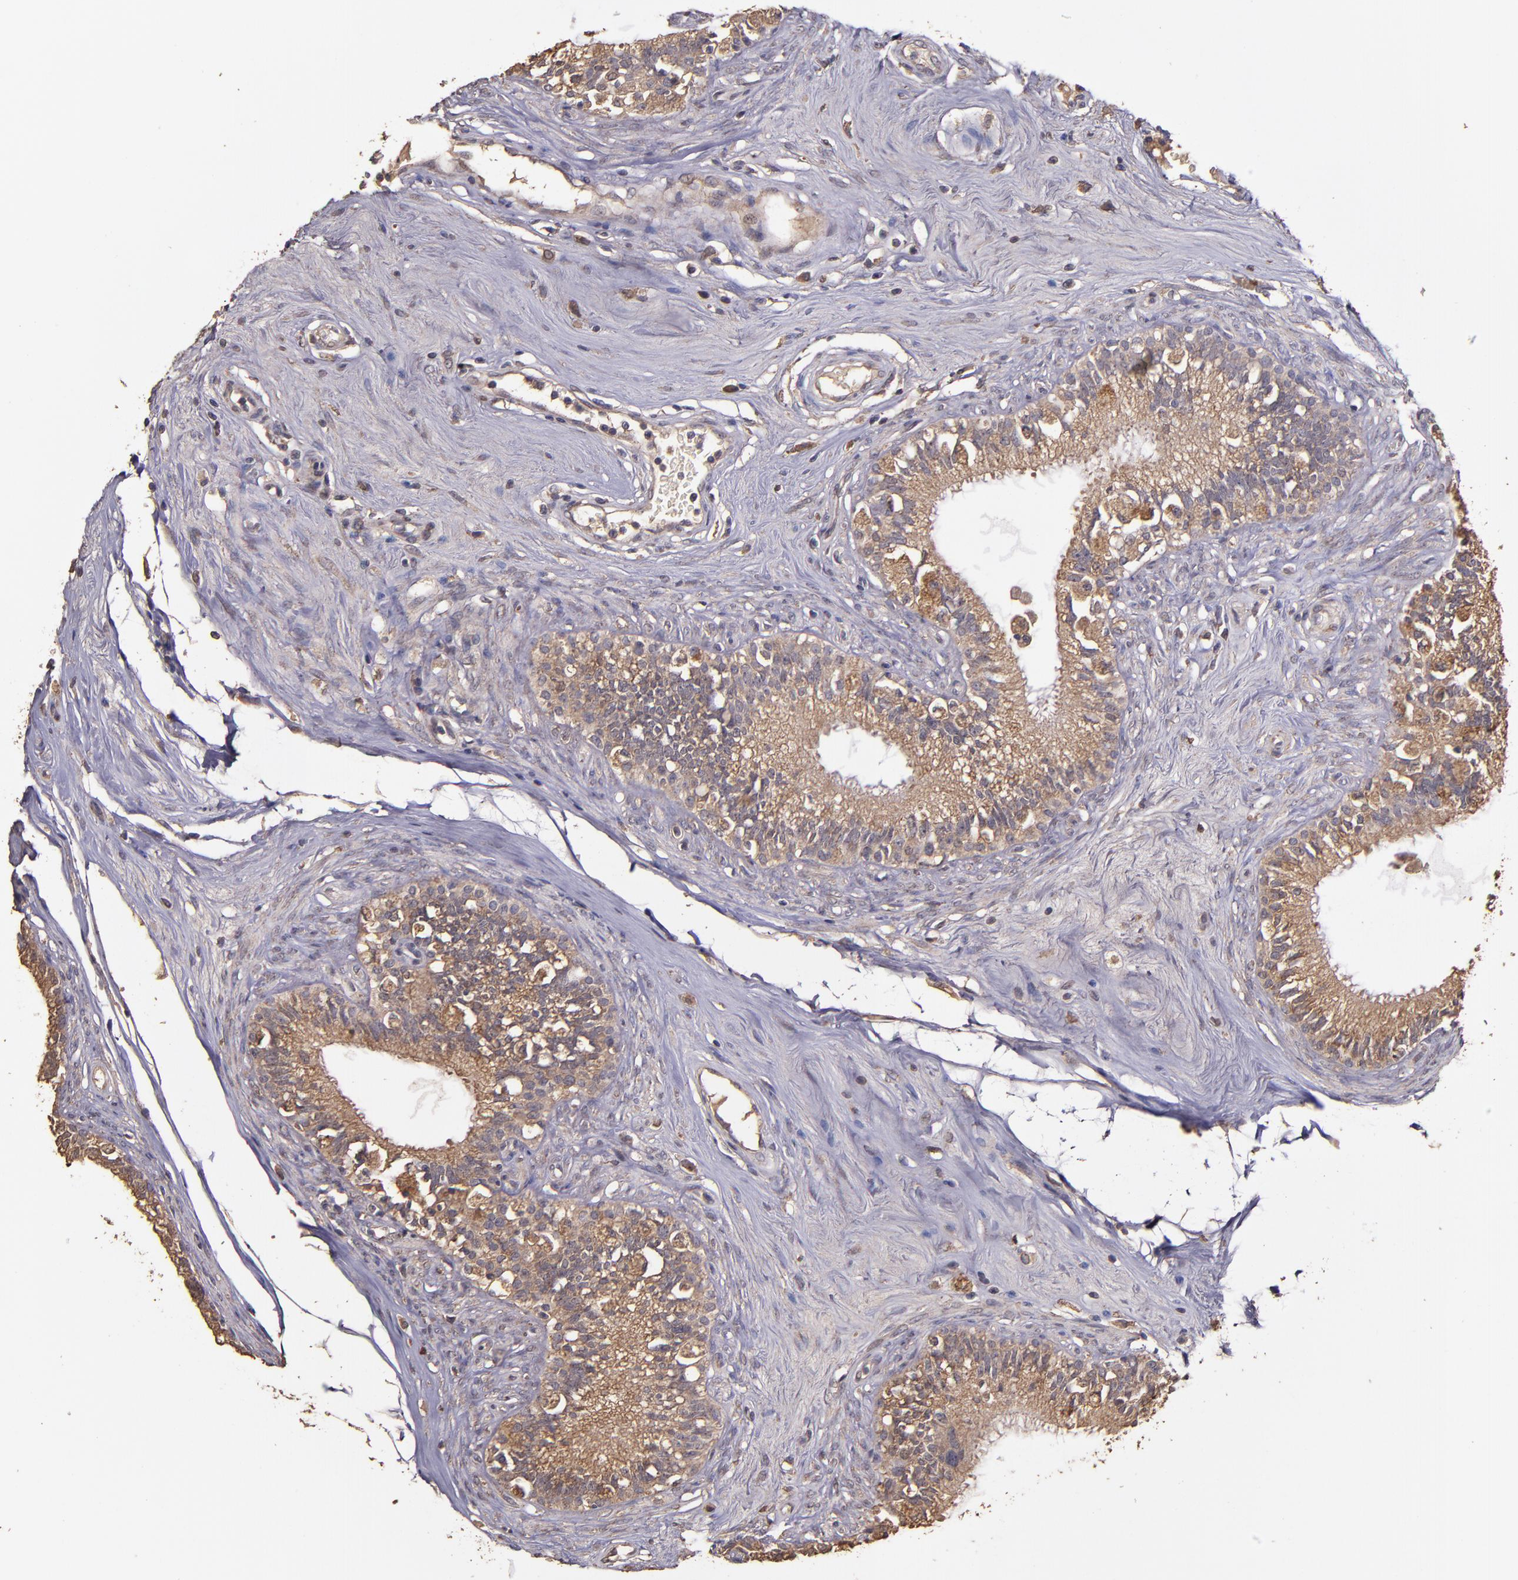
{"staining": {"intensity": "moderate", "quantity": ">75%", "location": "cytoplasmic/membranous"}, "tissue": "epididymis", "cell_type": "Glandular cells", "image_type": "normal", "snomed": [{"axis": "morphology", "description": "Normal tissue, NOS"}, {"axis": "morphology", "description": "Inflammation, NOS"}, {"axis": "topography", "description": "Epididymis"}], "caption": "Brown immunohistochemical staining in normal human epididymis displays moderate cytoplasmic/membranous expression in approximately >75% of glandular cells. (IHC, brightfield microscopy, high magnification).", "gene": "HECTD1", "patient": {"sex": "male", "age": 84}}